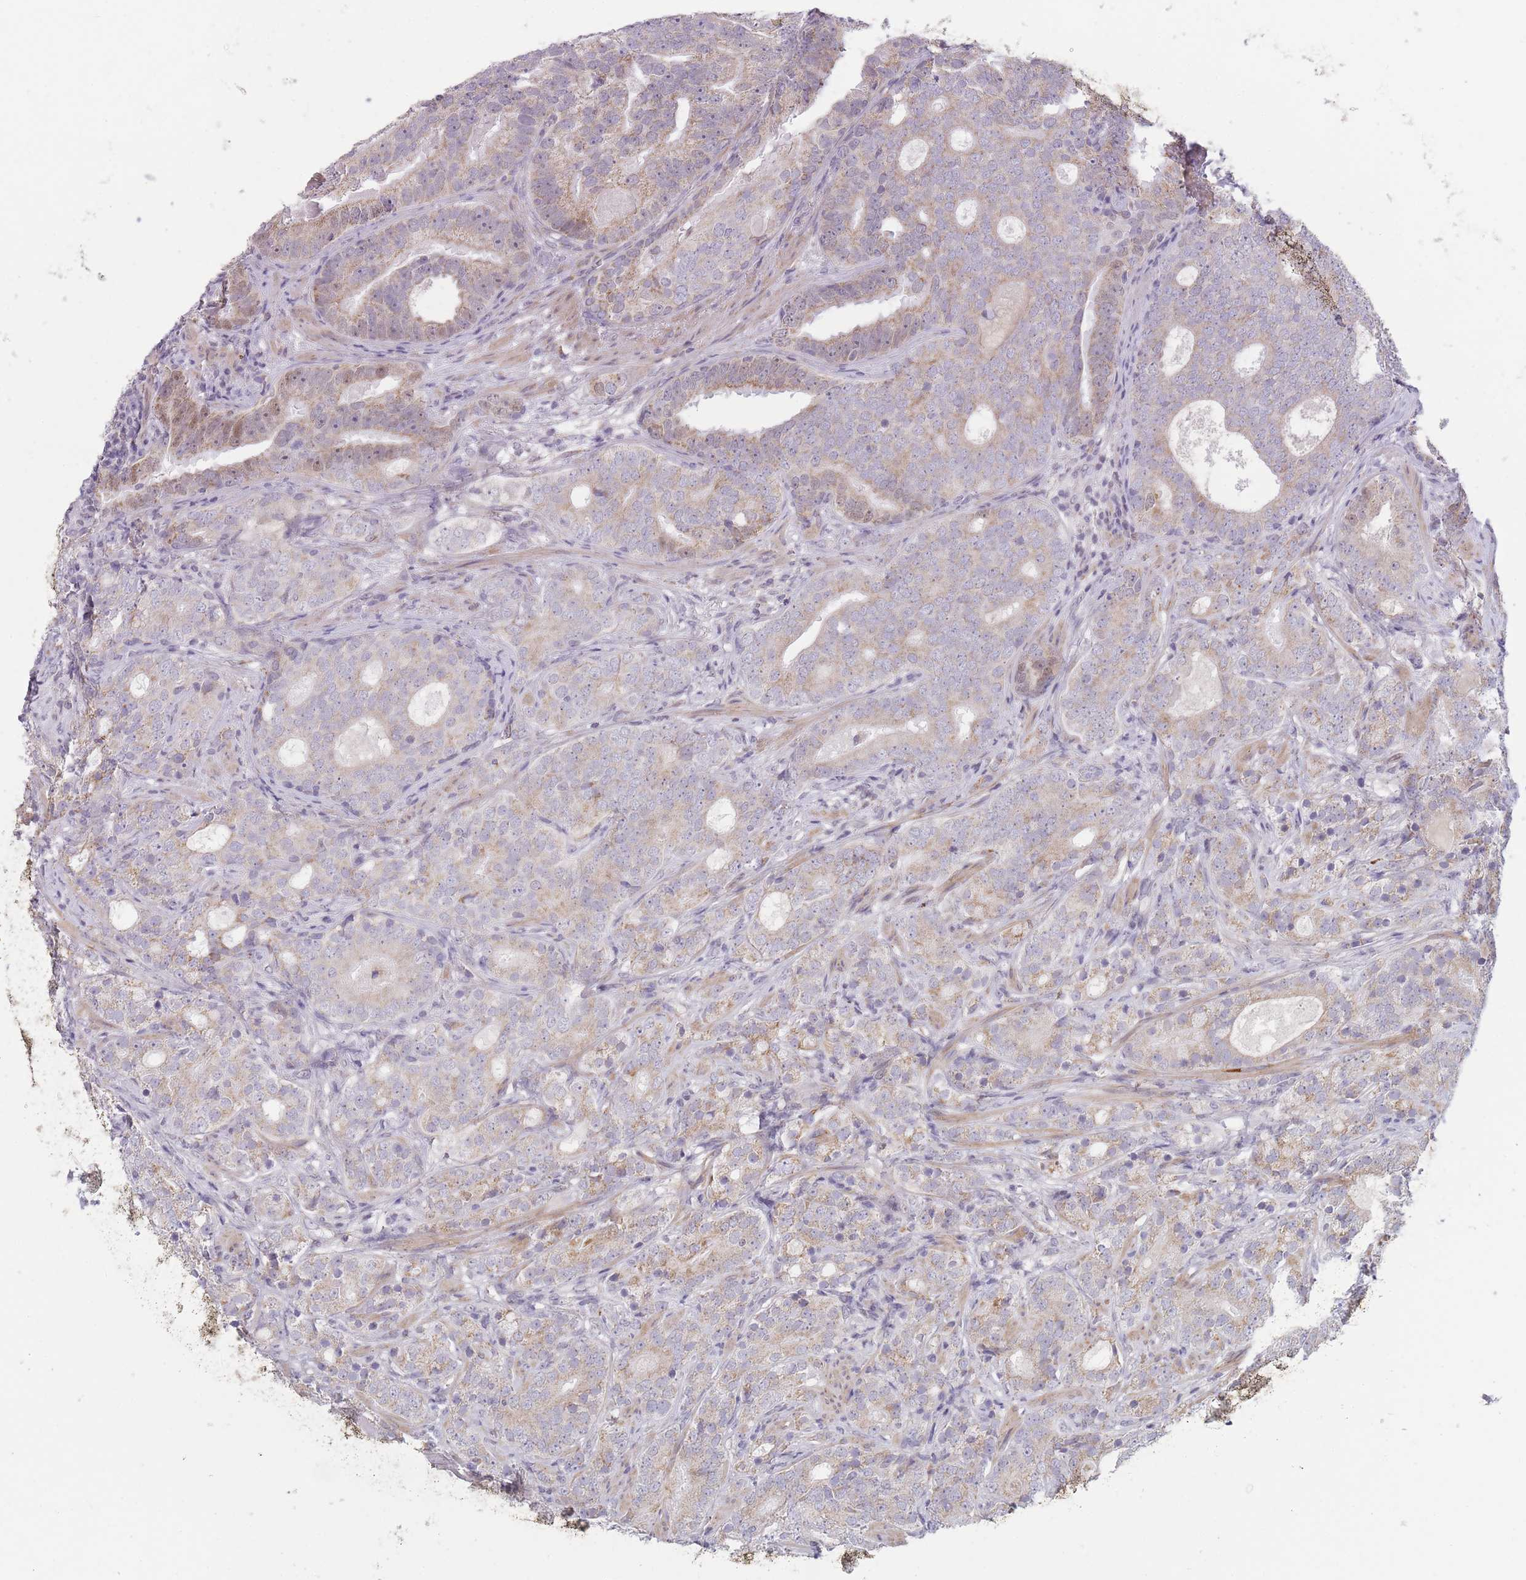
{"staining": {"intensity": "weak", "quantity": ">75%", "location": "cytoplasmic/membranous"}, "tissue": "prostate cancer", "cell_type": "Tumor cells", "image_type": "cancer", "snomed": [{"axis": "morphology", "description": "Adenocarcinoma, High grade"}, {"axis": "topography", "description": "Prostate"}], "caption": "Protein analysis of high-grade adenocarcinoma (prostate) tissue reveals weak cytoplasmic/membranous staining in about >75% of tumor cells.", "gene": "ZBTB24", "patient": {"sex": "male", "age": 64}}